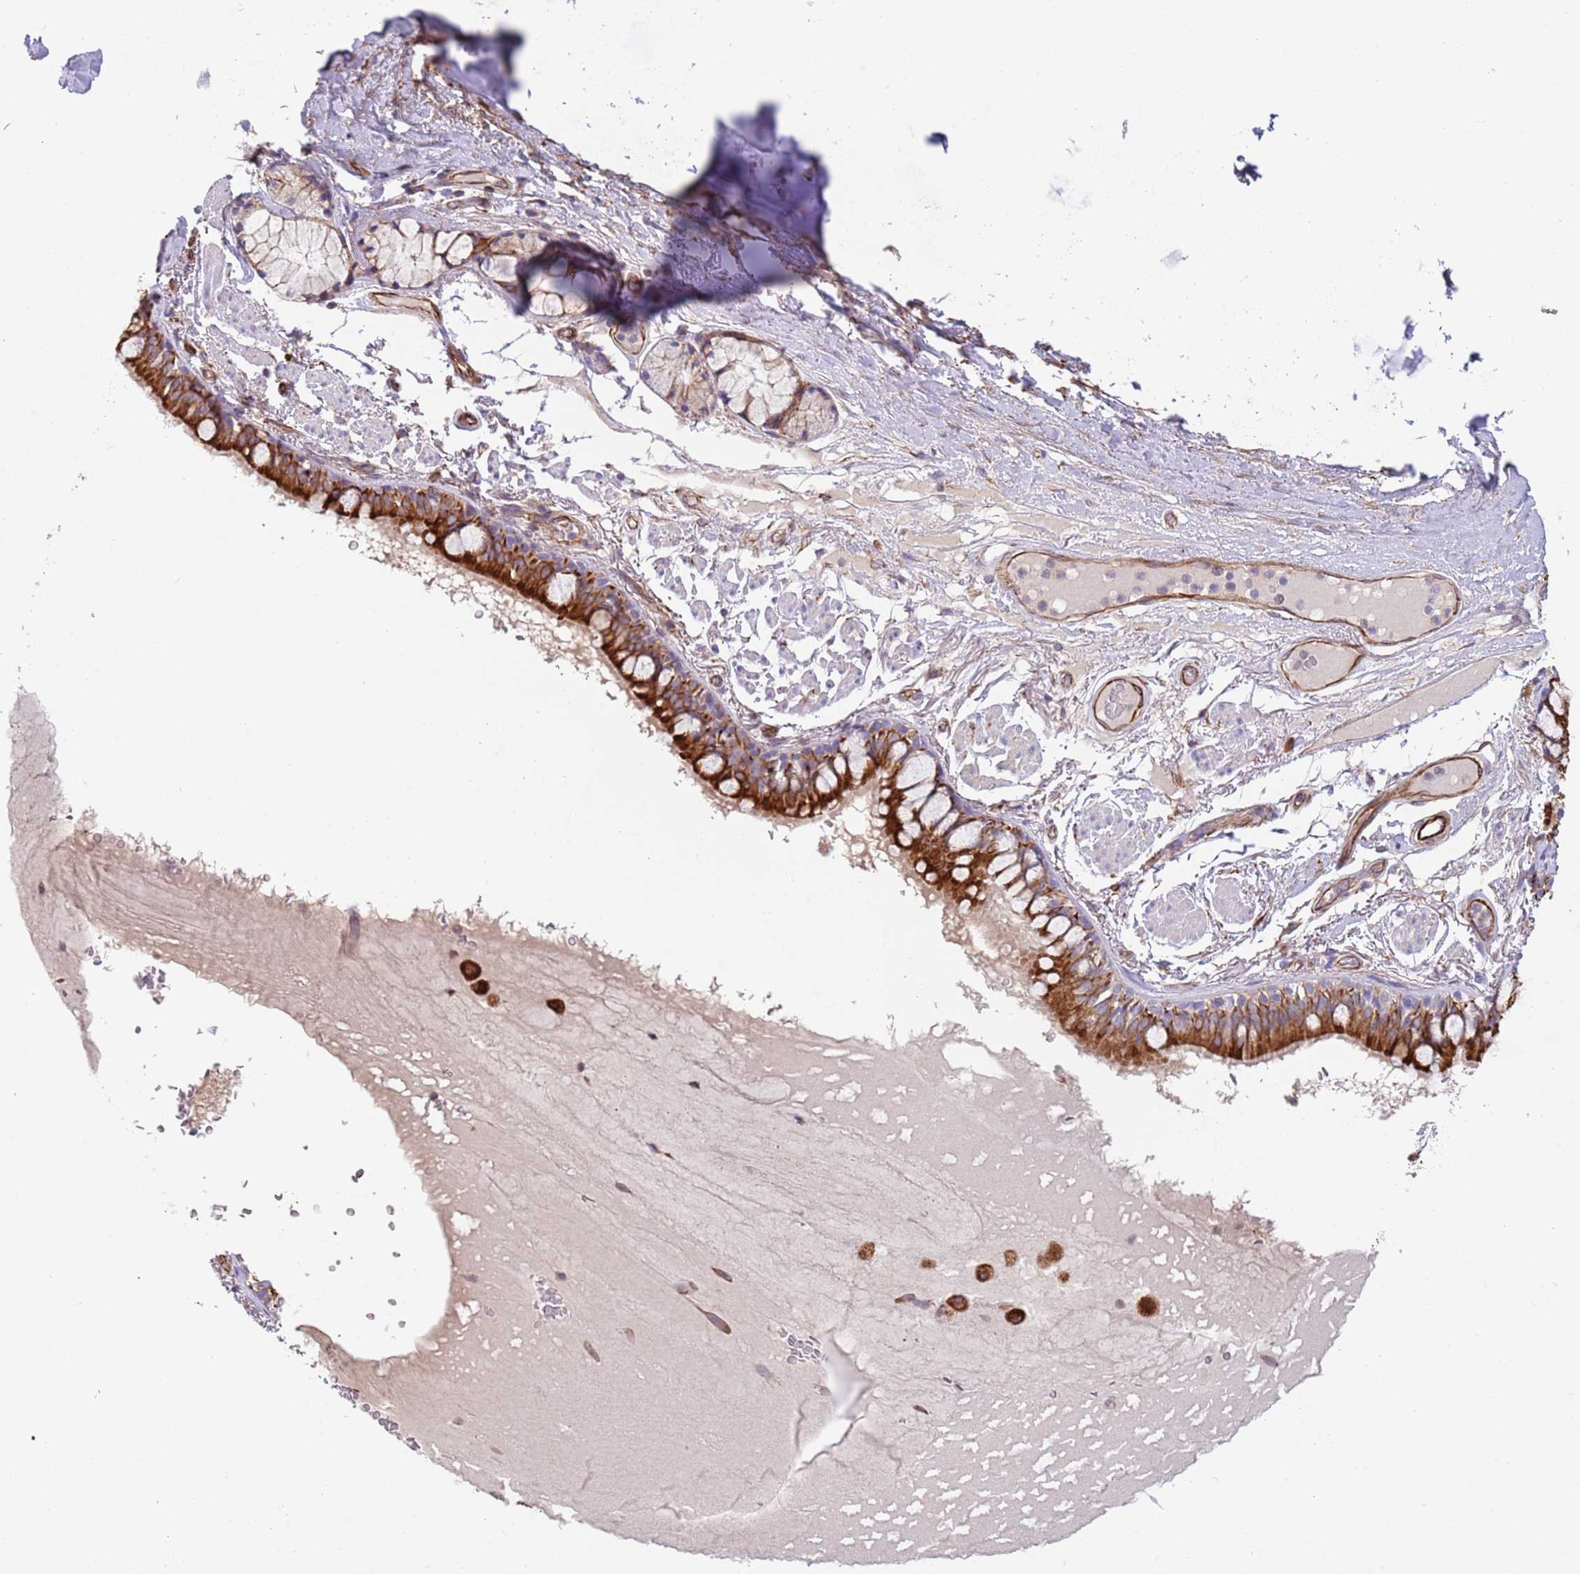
{"staining": {"intensity": "strong", "quantity": ">75%", "location": "cytoplasmic/membranous"}, "tissue": "bronchus", "cell_type": "Respiratory epithelial cells", "image_type": "normal", "snomed": [{"axis": "morphology", "description": "Normal tissue, NOS"}, {"axis": "topography", "description": "Bronchus"}], "caption": "The micrograph displays staining of unremarkable bronchus, revealing strong cytoplasmic/membranous protein staining (brown color) within respiratory epithelial cells. (Stains: DAB (3,3'-diaminobenzidine) in brown, nuclei in blue, Microscopy: brightfield microscopy at high magnification).", "gene": "MOGAT1", "patient": {"sex": "male", "age": 70}}